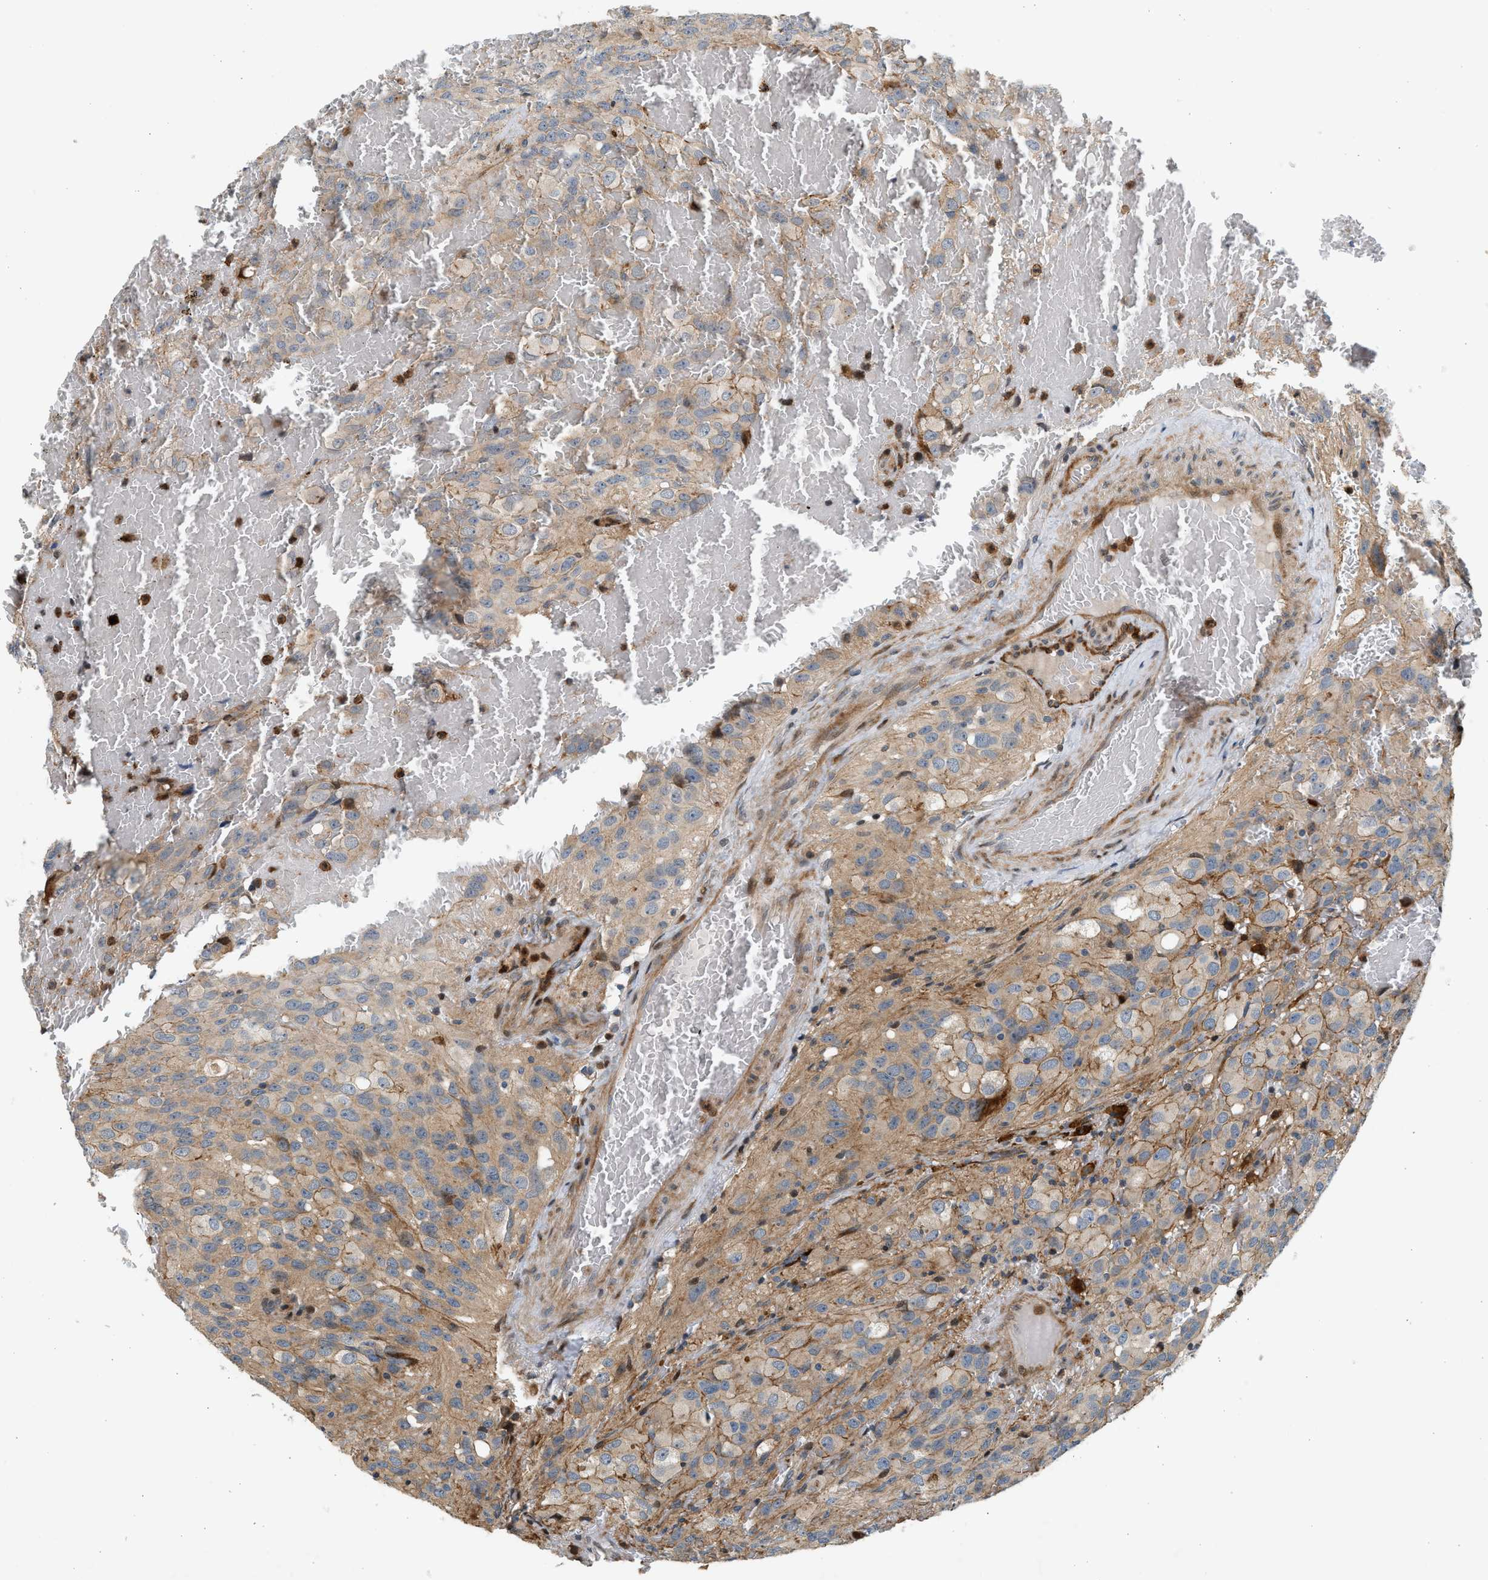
{"staining": {"intensity": "weak", "quantity": "25%-75%", "location": "cytoplasmic/membranous"}, "tissue": "glioma", "cell_type": "Tumor cells", "image_type": "cancer", "snomed": [{"axis": "morphology", "description": "Glioma, malignant, High grade"}, {"axis": "topography", "description": "Brain"}], "caption": "About 25%-75% of tumor cells in malignant glioma (high-grade) reveal weak cytoplasmic/membranous protein staining as visualized by brown immunohistochemical staining.", "gene": "NRSN2", "patient": {"sex": "male", "age": 32}}